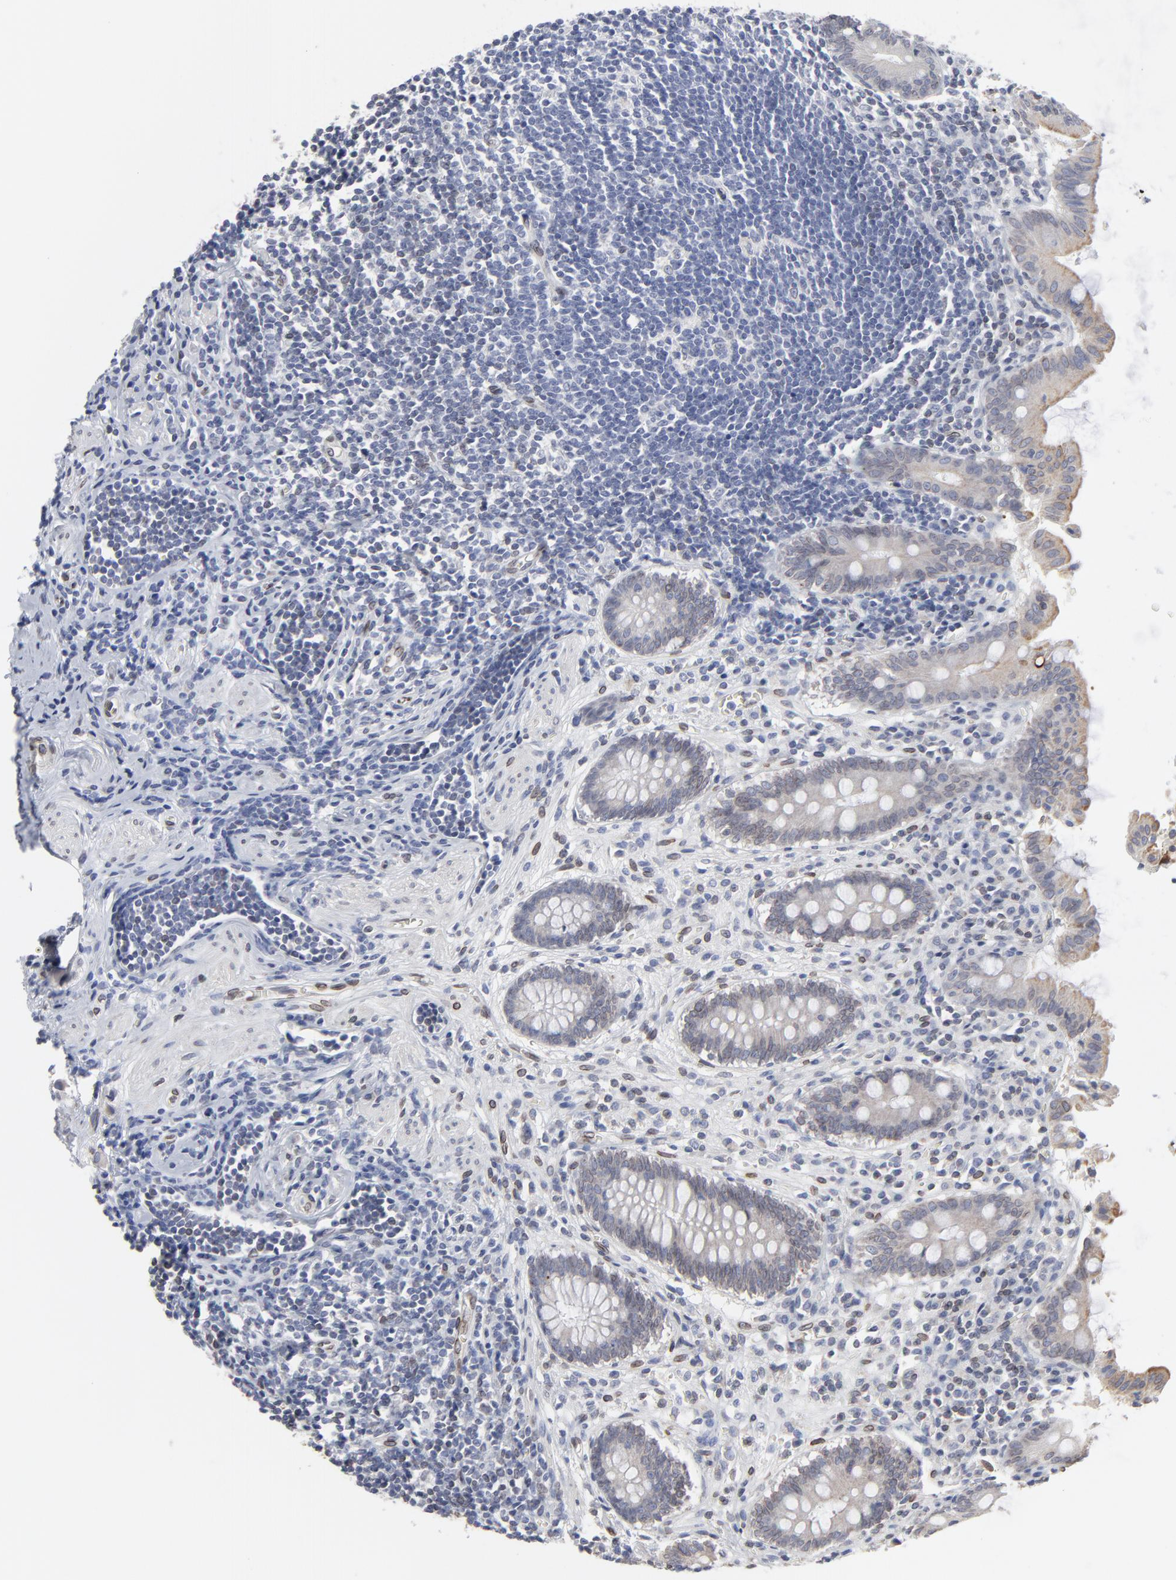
{"staining": {"intensity": "weak", "quantity": "25%-75%", "location": "cytoplasmic/membranous,nuclear"}, "tissue": "appendix", "cell_type": "Glandular cells", "image_type": "normal", "snomed": [{"axis": "morphology", "description": "Normal tissue, NOS"}, {"axis": "topography", "description": "Appendix"}], "caption": "Protein staining shows weak cytoplasmic/membranous,nuclear expression in approximately 25%-75% of glandular cells in normal appendix. The protein of interest is shown in brown color, while the nuclei are stained blue.", "gene": "SYNE2", "patient": {"sex": "female", "age": 50}}